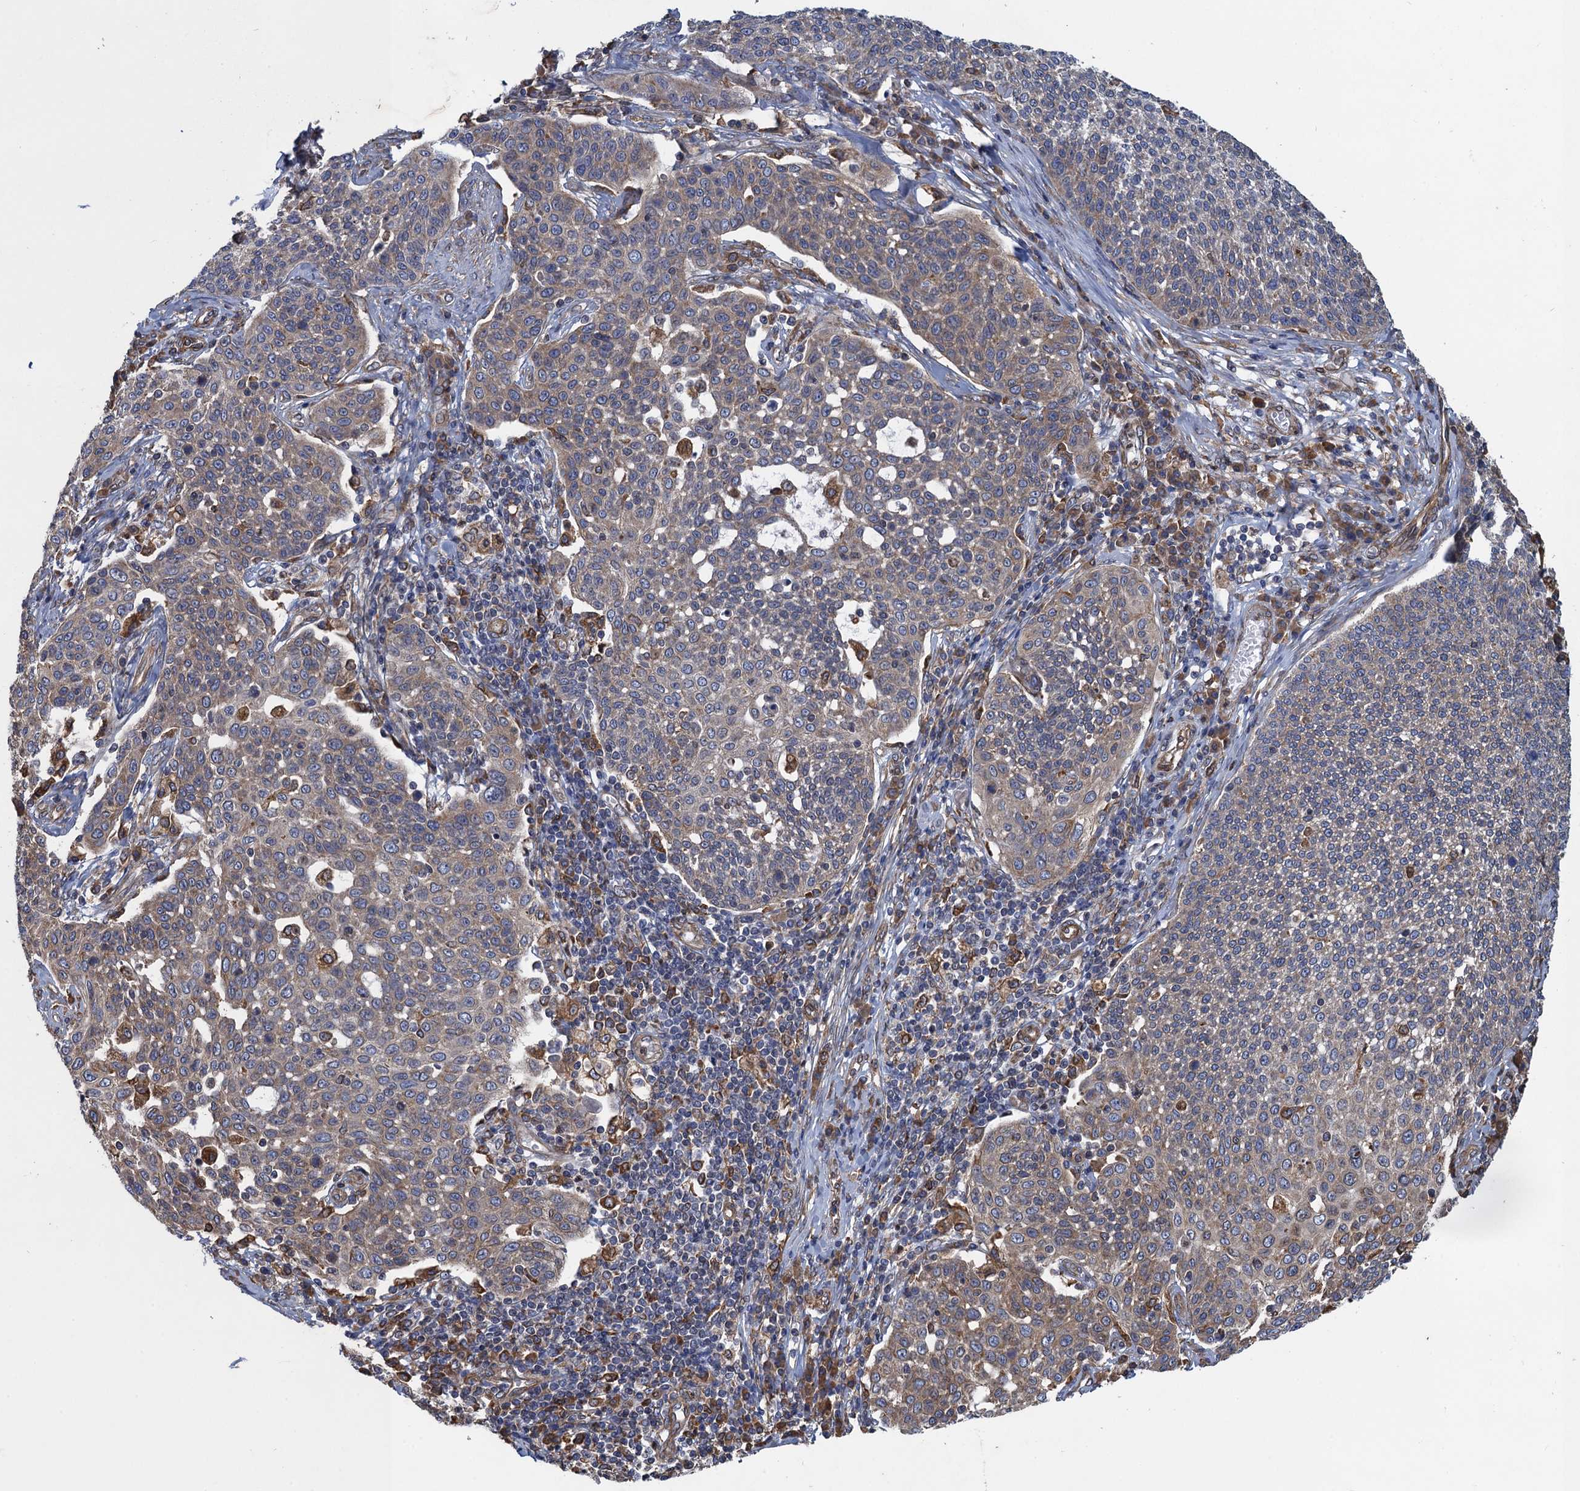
{"staining": {"intensity": "weak", "quantity": "25%-75%", "location": "cytoplasmic/membranous"}, "tissue": "cervical cancer", "cell_type": "Tumor cells", "image_type": "cancer", "snomed": [{"axis": "morphology", "description": "Squamous cell carcinoma, NOS"}, {"axis": "topography", "description": "Cervix"}], "caption": "Protein staining of cervical squamous cell carcinoma tissue reveals weak cytoplasmic/membranous staining in about 25%-75% of tumor cells.", "gene": "ARMC5", "patient": {"sex": "female", "age": 34}}